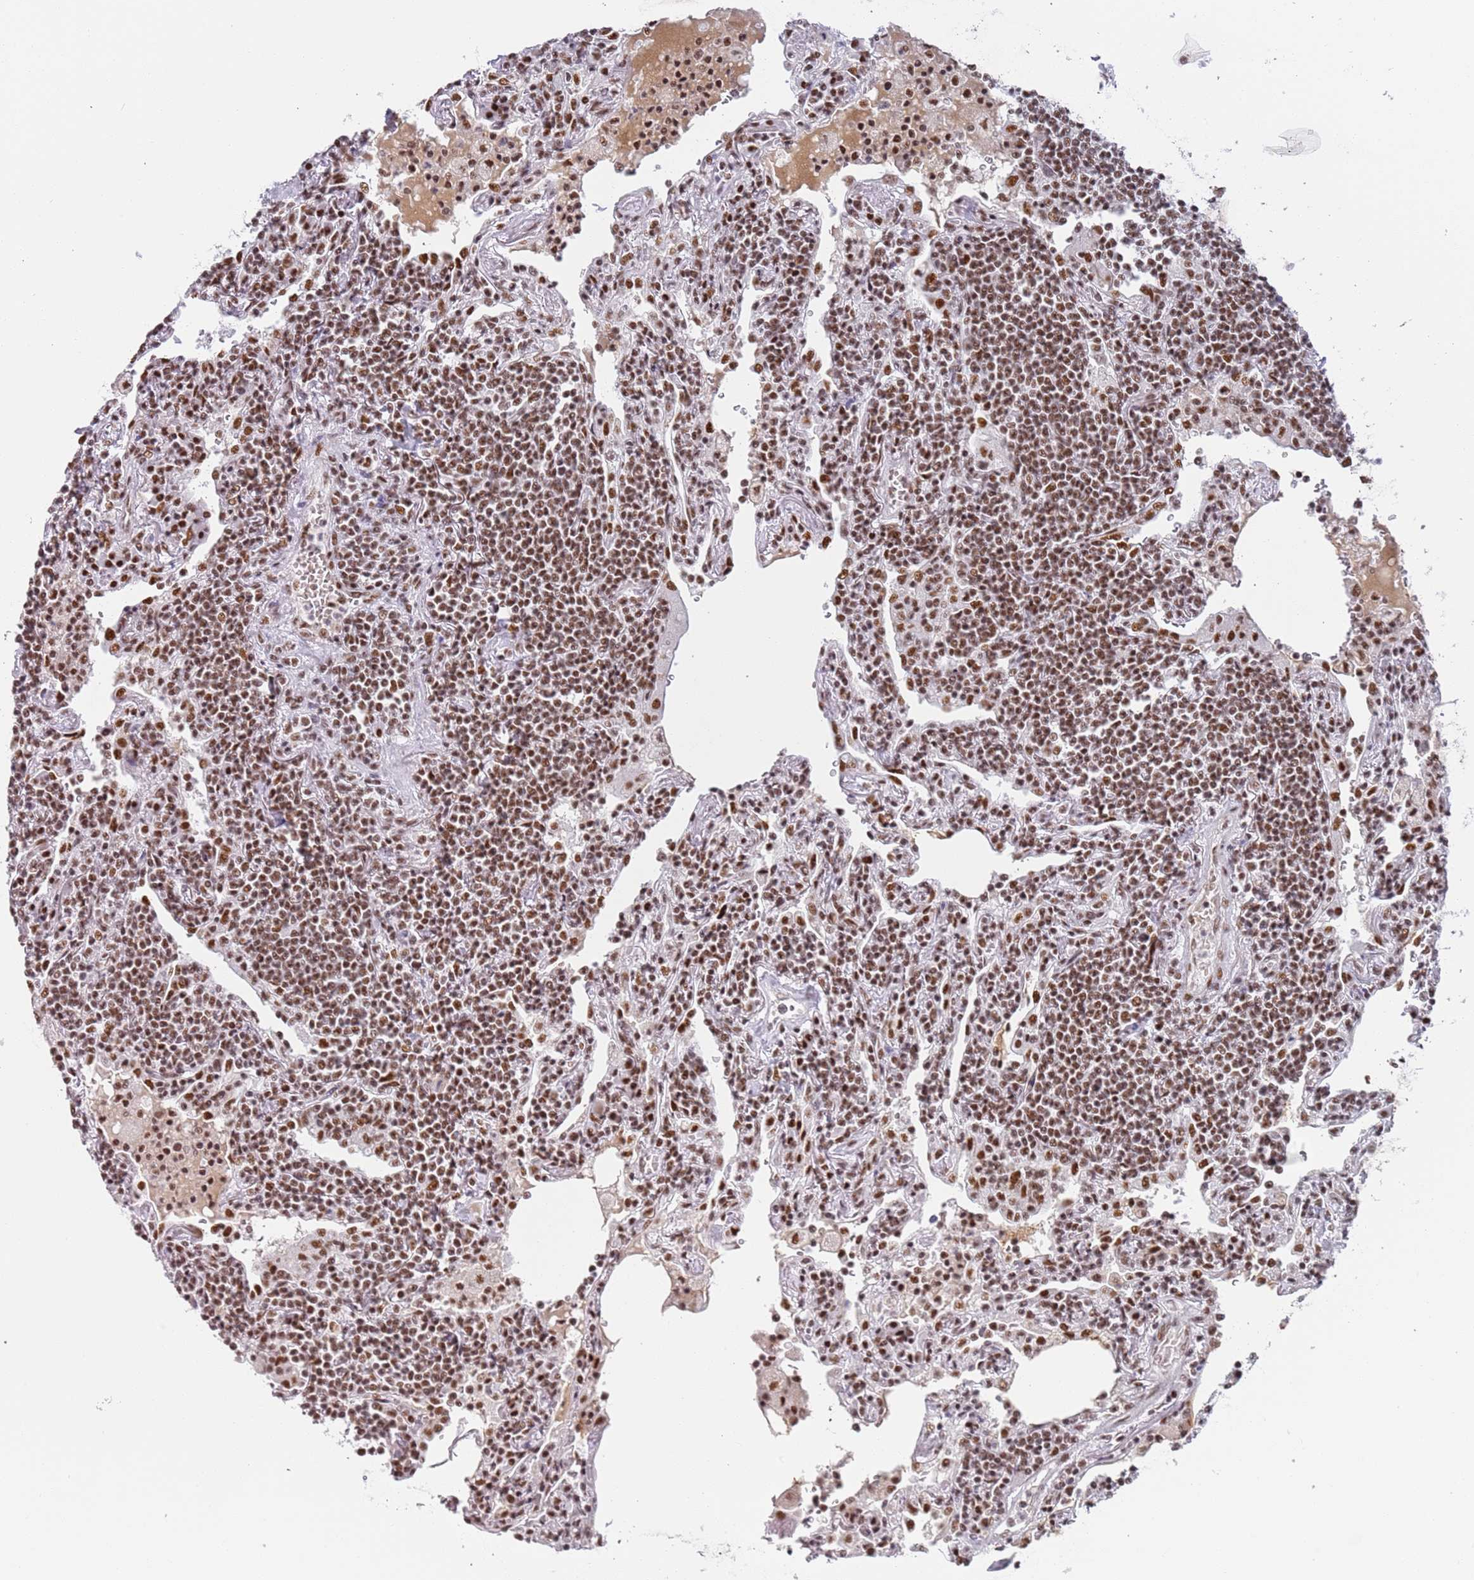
{"staining": {"intensity": "moderate", "quantity": ">75%", "location": "nuclear"}, "tissue": "lymphoma", "cell_type": "Tumor cells", "image_type": "cancer", "snomed": [{"axis": "morphology", "description": "Malignant lymphoma, non-Hodgkin's type, Low grade"}, {"axis": "topography", "description": "Lung"}], "caption": "IHC histopathology image of neoplastic tissue: lymphoma stained using IHC demonstrates medium levels of moderate protein expression localized specifically in the nuclear of tumor cells, appearing as a nuclear brown color.", "gene": "AKAP8L", "patient": {"sex": "female", "age": 71}}